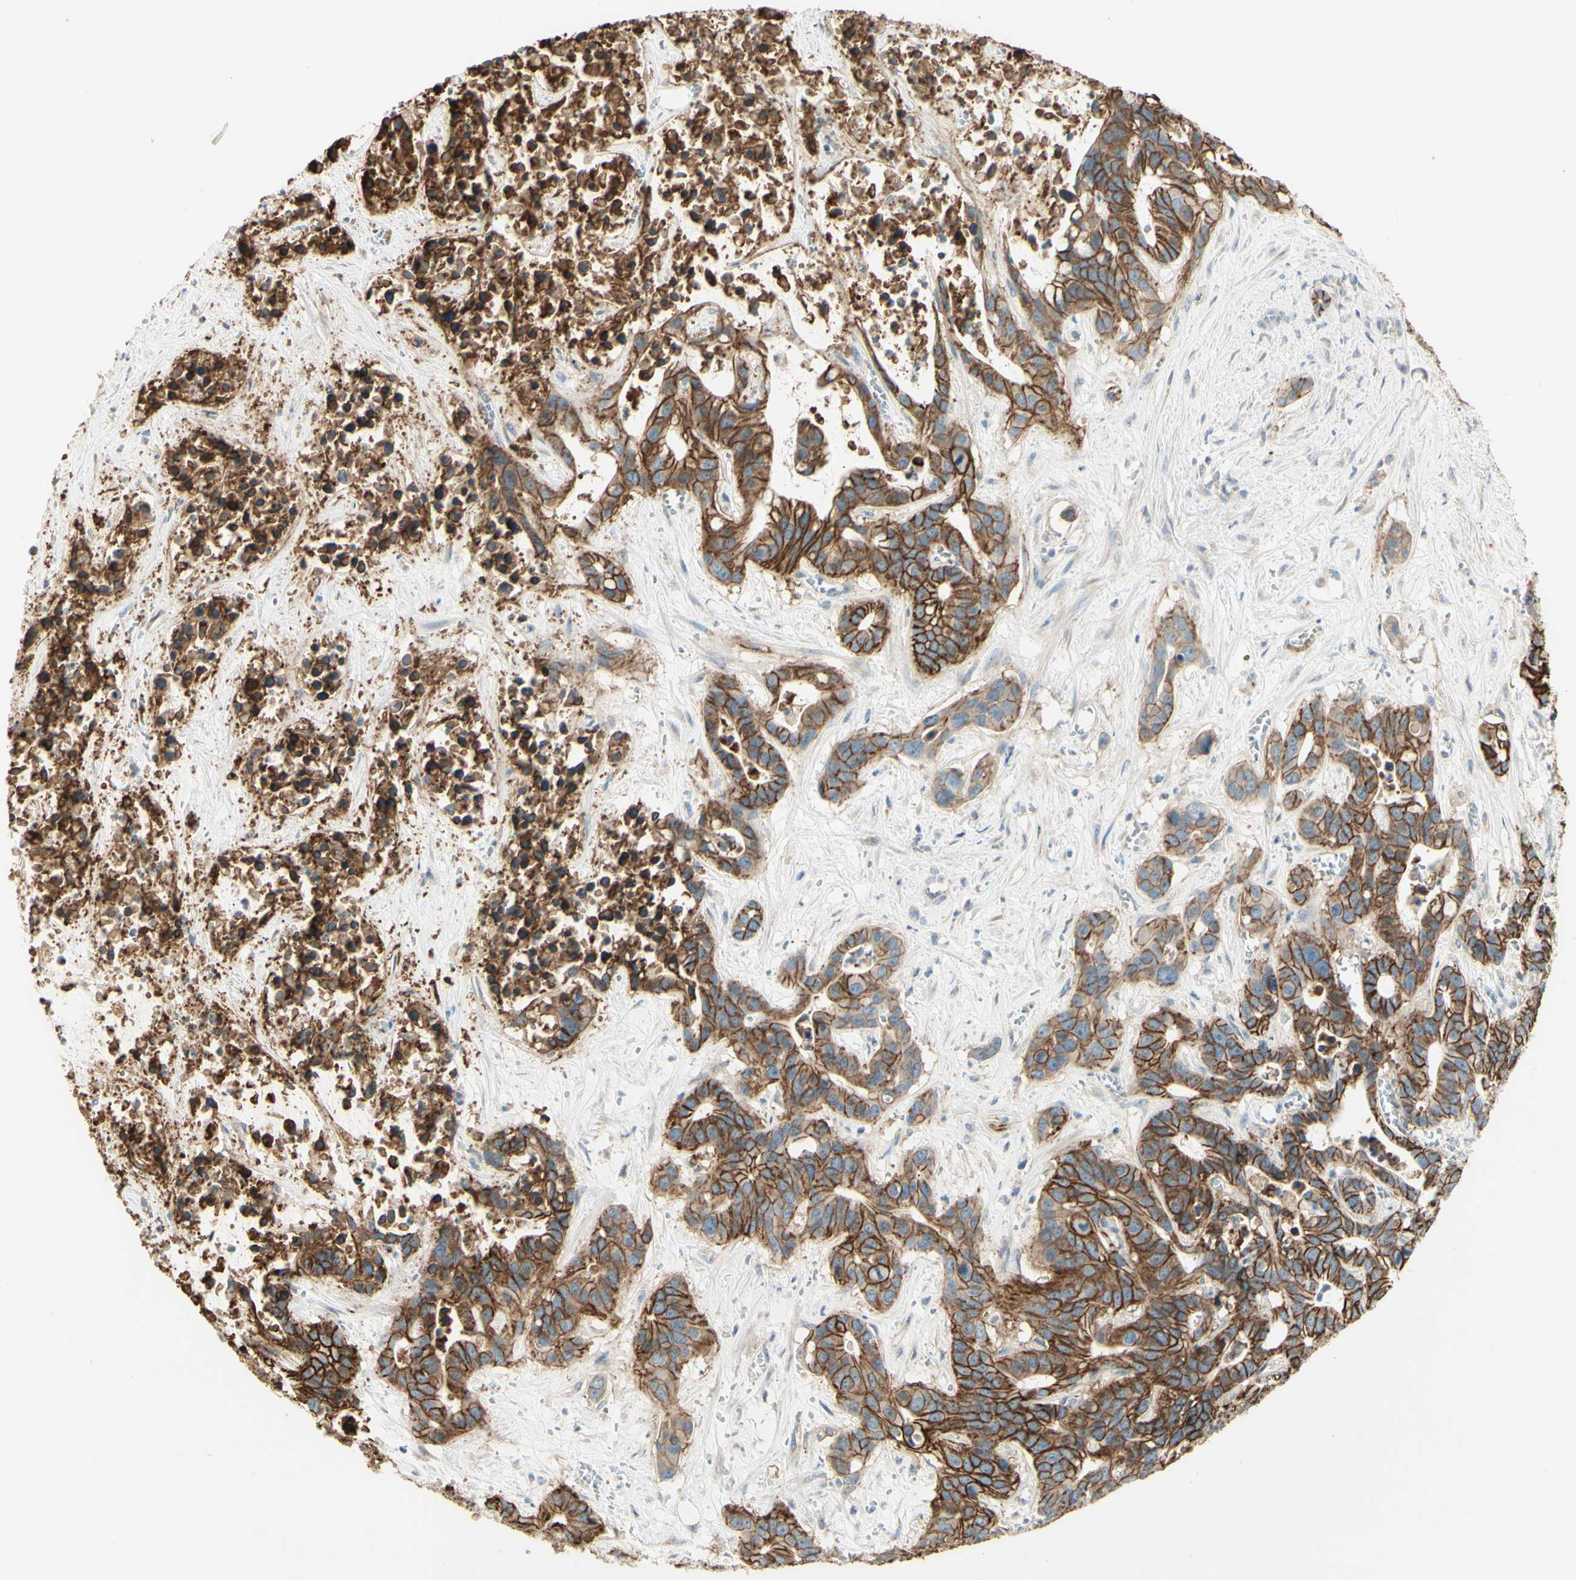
{"staining": {"intensity": "moderate", "quantity": ">75%", "location": "cytoplasmic/membranous"}, "tissue": "liver cancer", "cell_type": "Tumor cells", "image_type": "cancer", "snomed": [{"axis": "morphology", "description": "Cholangiocarcinoma"}, {"axis": "topography", "description": "Liver"}], "caption": "IHC (DAB) staining of liver cancer displays moderate cytoplasmic/membranous protein expression in approximately >75% of tumor cells.", "gene": "RNF149", "patient": {"sex": "female", "age": 65}}